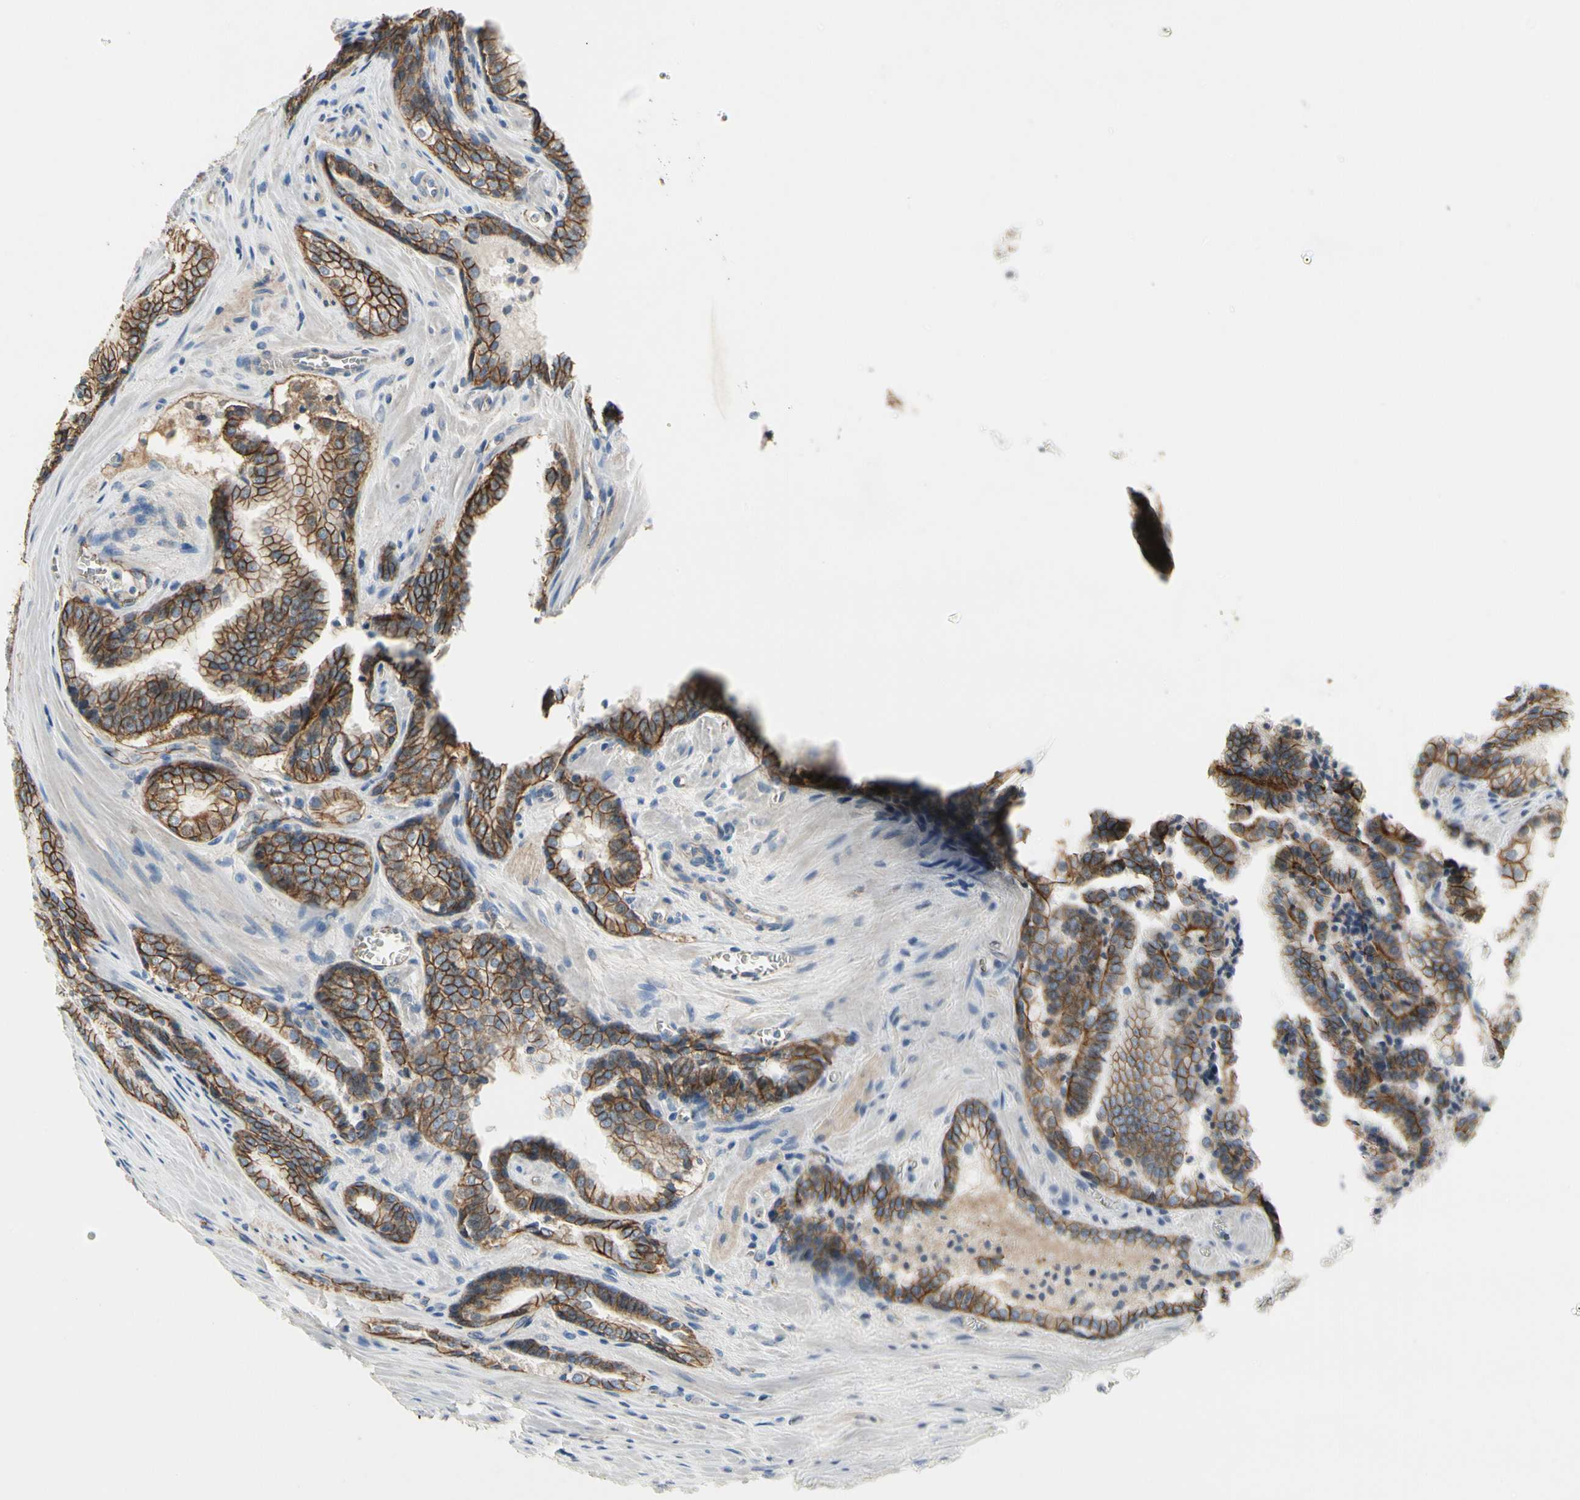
{"staining": {"intensity": "moderate", "quantity": "25%-75%", "location": "cytoplasmic/membranous"}, "tissue": "prostate cancer", "cell_type": "Tumor cells", "image_type": "cancer", "snomed": [{"axis": "morphology", "description": "Adenocarcinoma, Low grade"}, {"axis": "topography", "description": "Prostate"}], "caption": "High-magnification brightfield microscopy of adenocarcinoma (low-grade) (prostate) stained with DAB (3,3'-diaminobenzidine) (brown) and counterstained with hematoxylin (blue). tumor cells exhibit moderate cytoplasmic/membranous staining is seen in about25%-75% of cells.", "gene": "LGR6", "patient": {"sex": "male", "age": 60}}